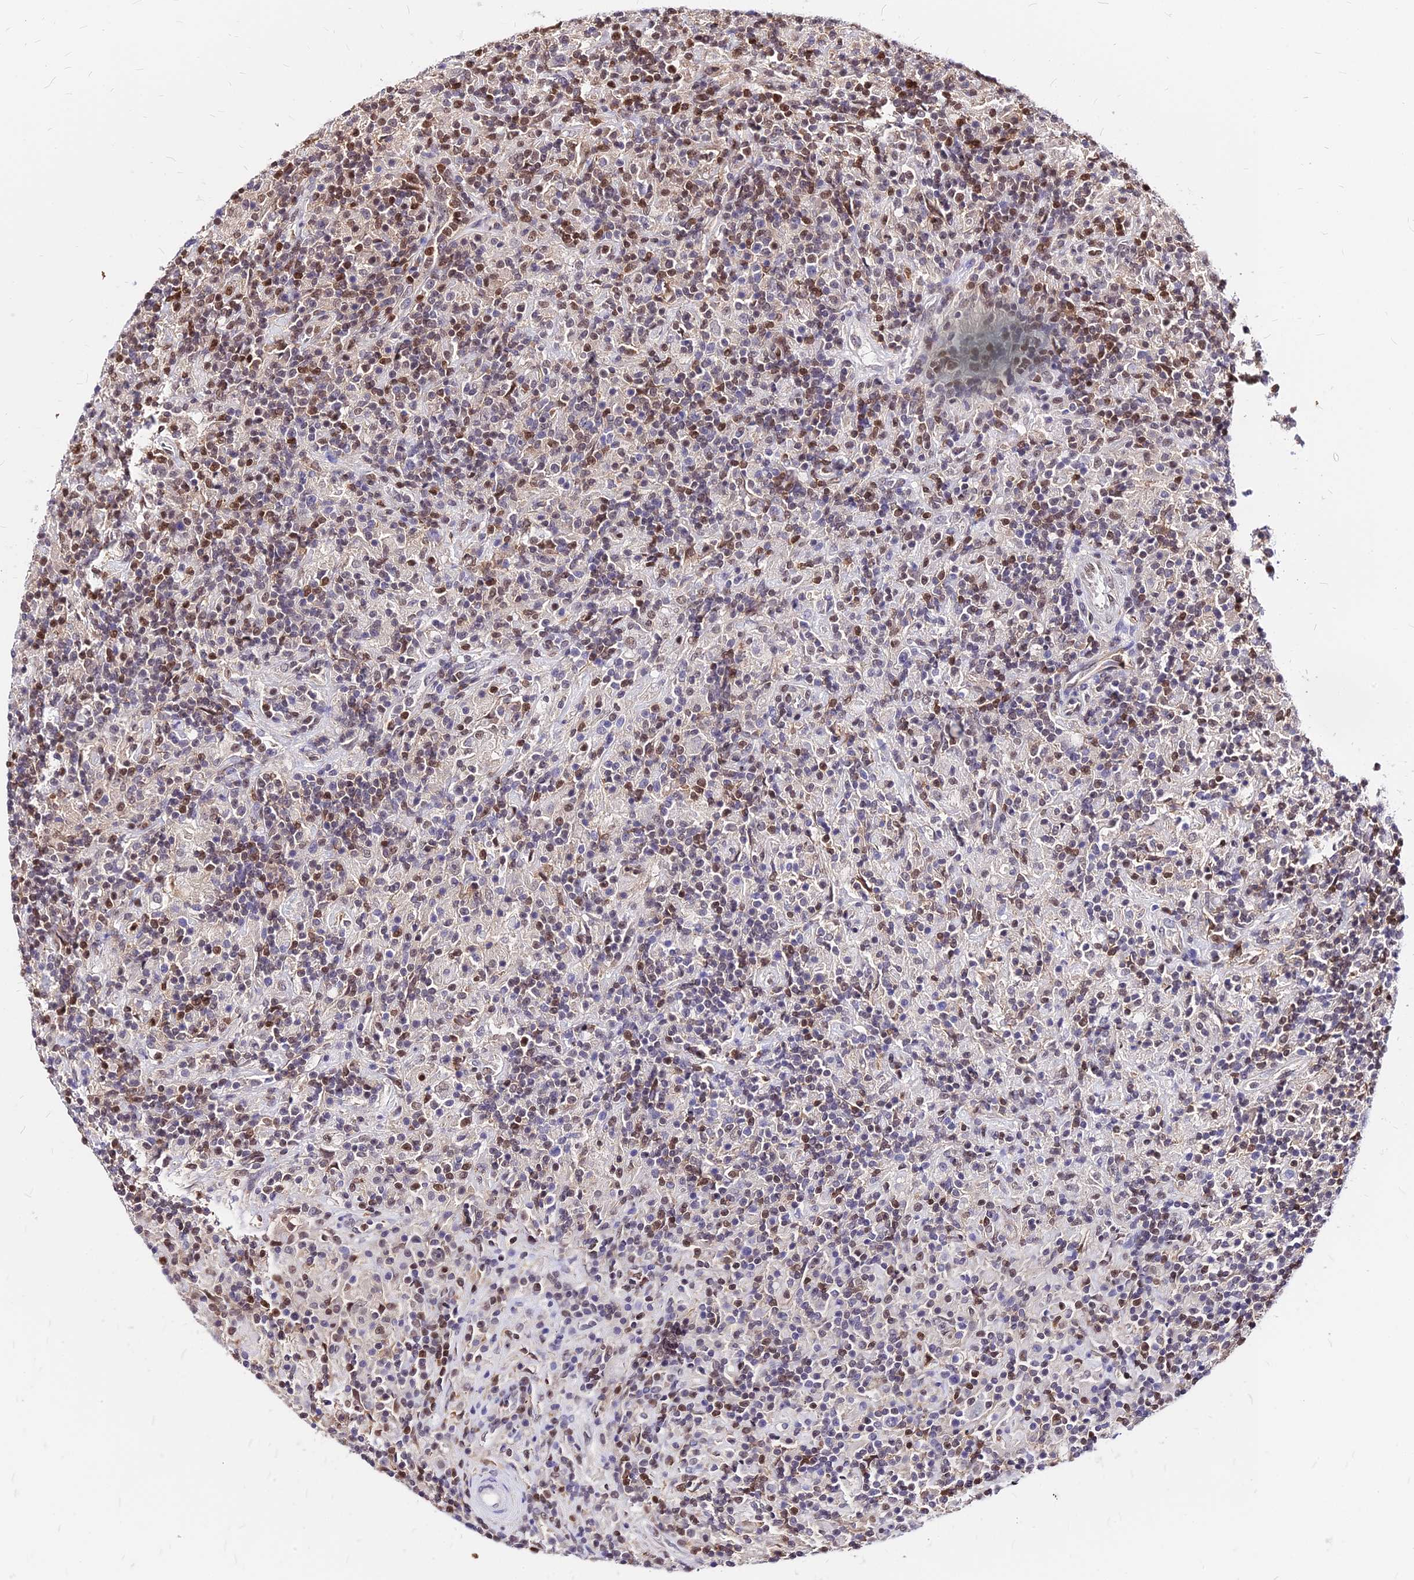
{"staining": {"intensity": "negative", "quantity": "none", "location": "none"}, "tissue": "lymphoma", "cell_type": "Tumor cells", "image_type": "cancer", "snomed": [{"axis": "morphology", "description": "Hodgkin's disease, NOS"}, {"axis": "topography", "description": "Lymph node"}], "caption": "Hodgkin's disease was stained to show a protein in brown. There is no significant staining in tumor cells. The staining was performed using DAB (3,3'-diaminobenzidine) to visualize the protein expression in brown, while the nuclei were stained in blue with hematoxylin (Magnification: 20x).", "gene": "PAXX", "patient": {"sex": "male", "age": 70}}